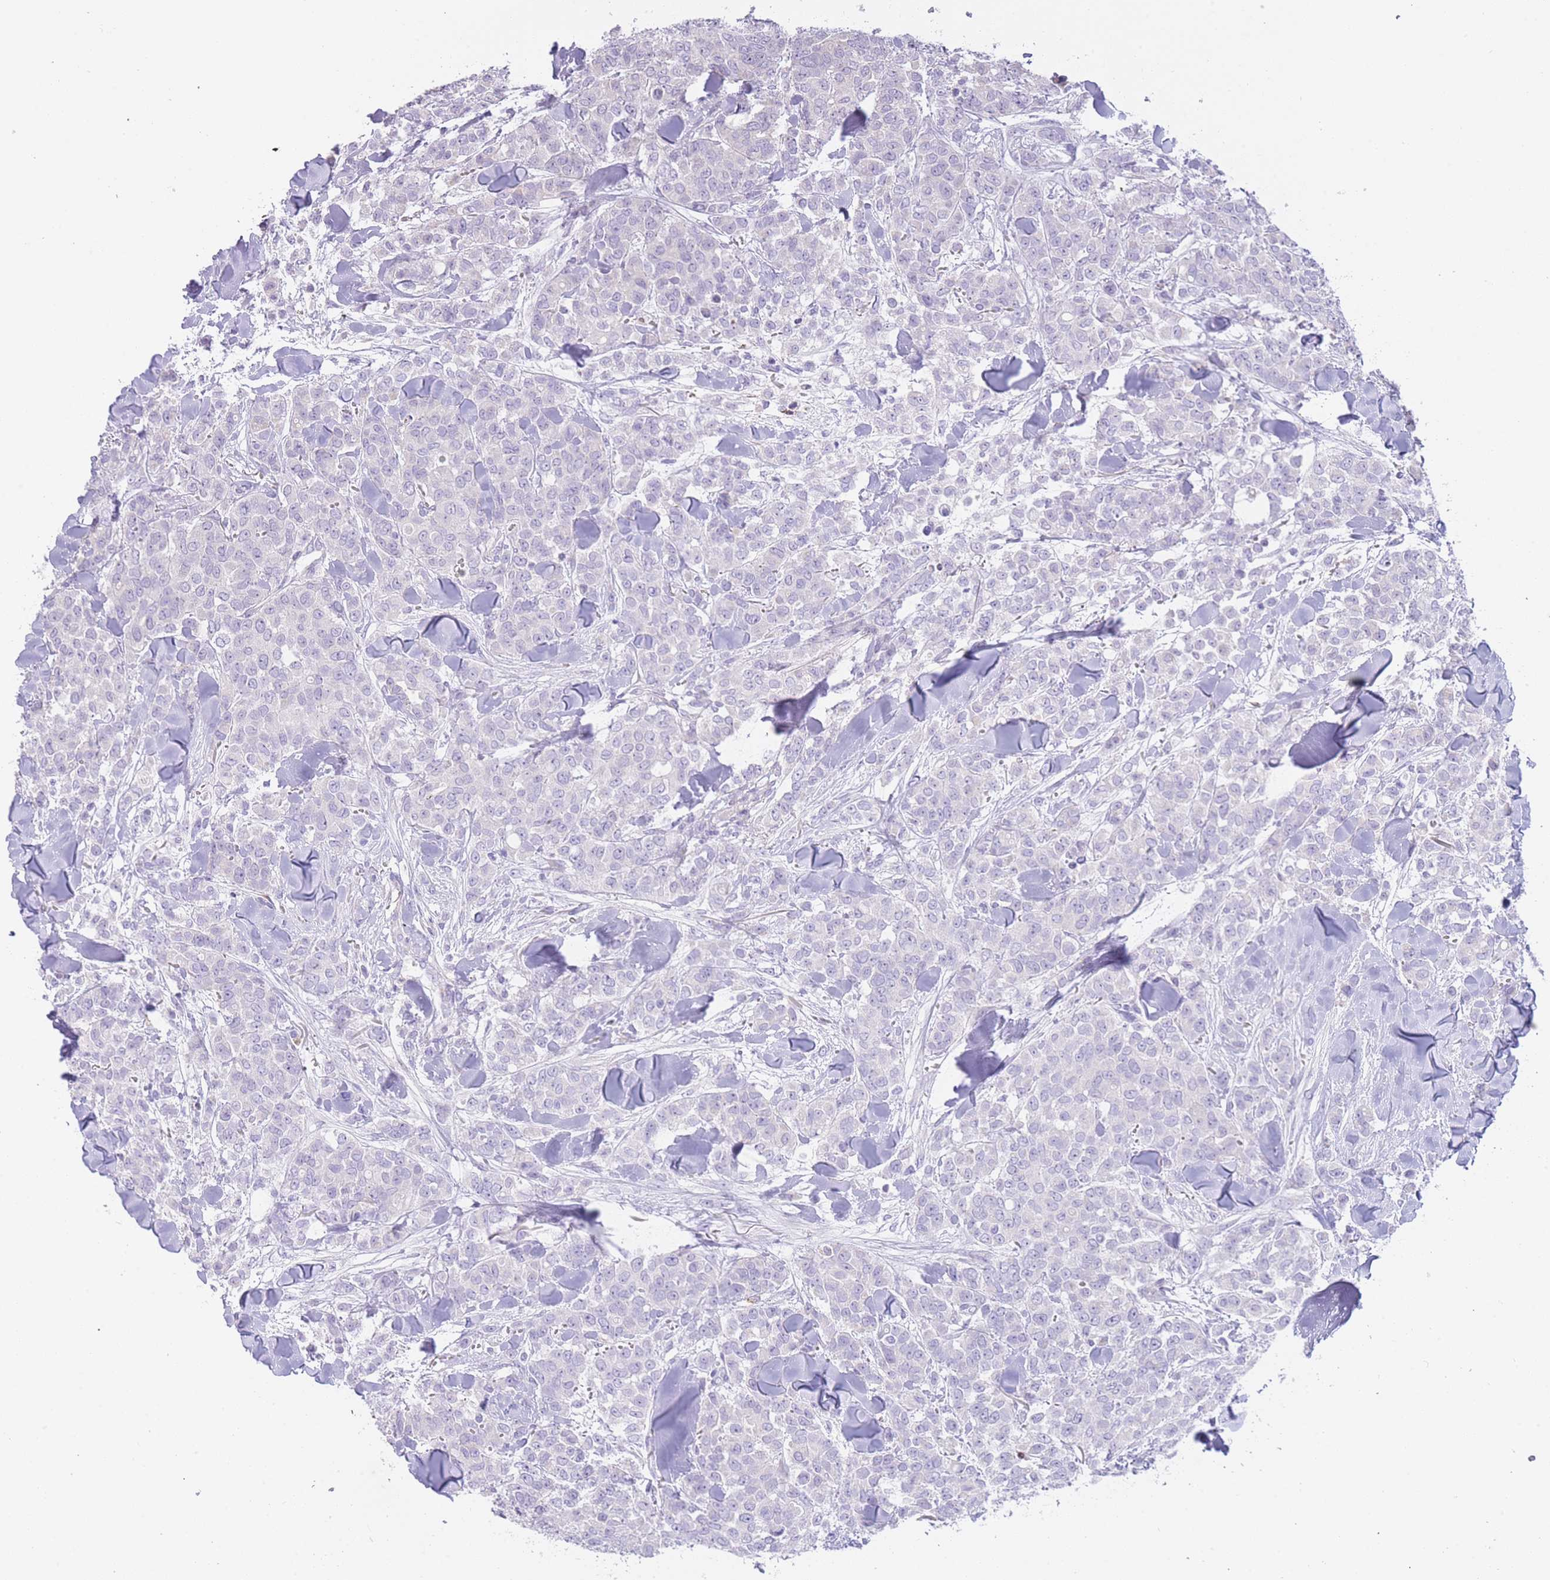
{"staining": {"intensity": "negative", "quantity": "none", "location": "none"}, "tissue": "breast cancer", "cell_type": "Tumor cells", "image_type": "cancer", "snomed": [{"axis": "morphology", "description": "Lobular carcinoma"}, {"axis": "topography", "description": "Breast"}], "caption": "The histopathology image reveals no staining of tumor cells in breast cancer. (Stains: DAB immunohistochemistry with hematoxylin counter stain, Microscopy: brightfield microscopy at high magnification).", "gene": "IMPG1", "patient": {"sex": "female", "age": 91}}